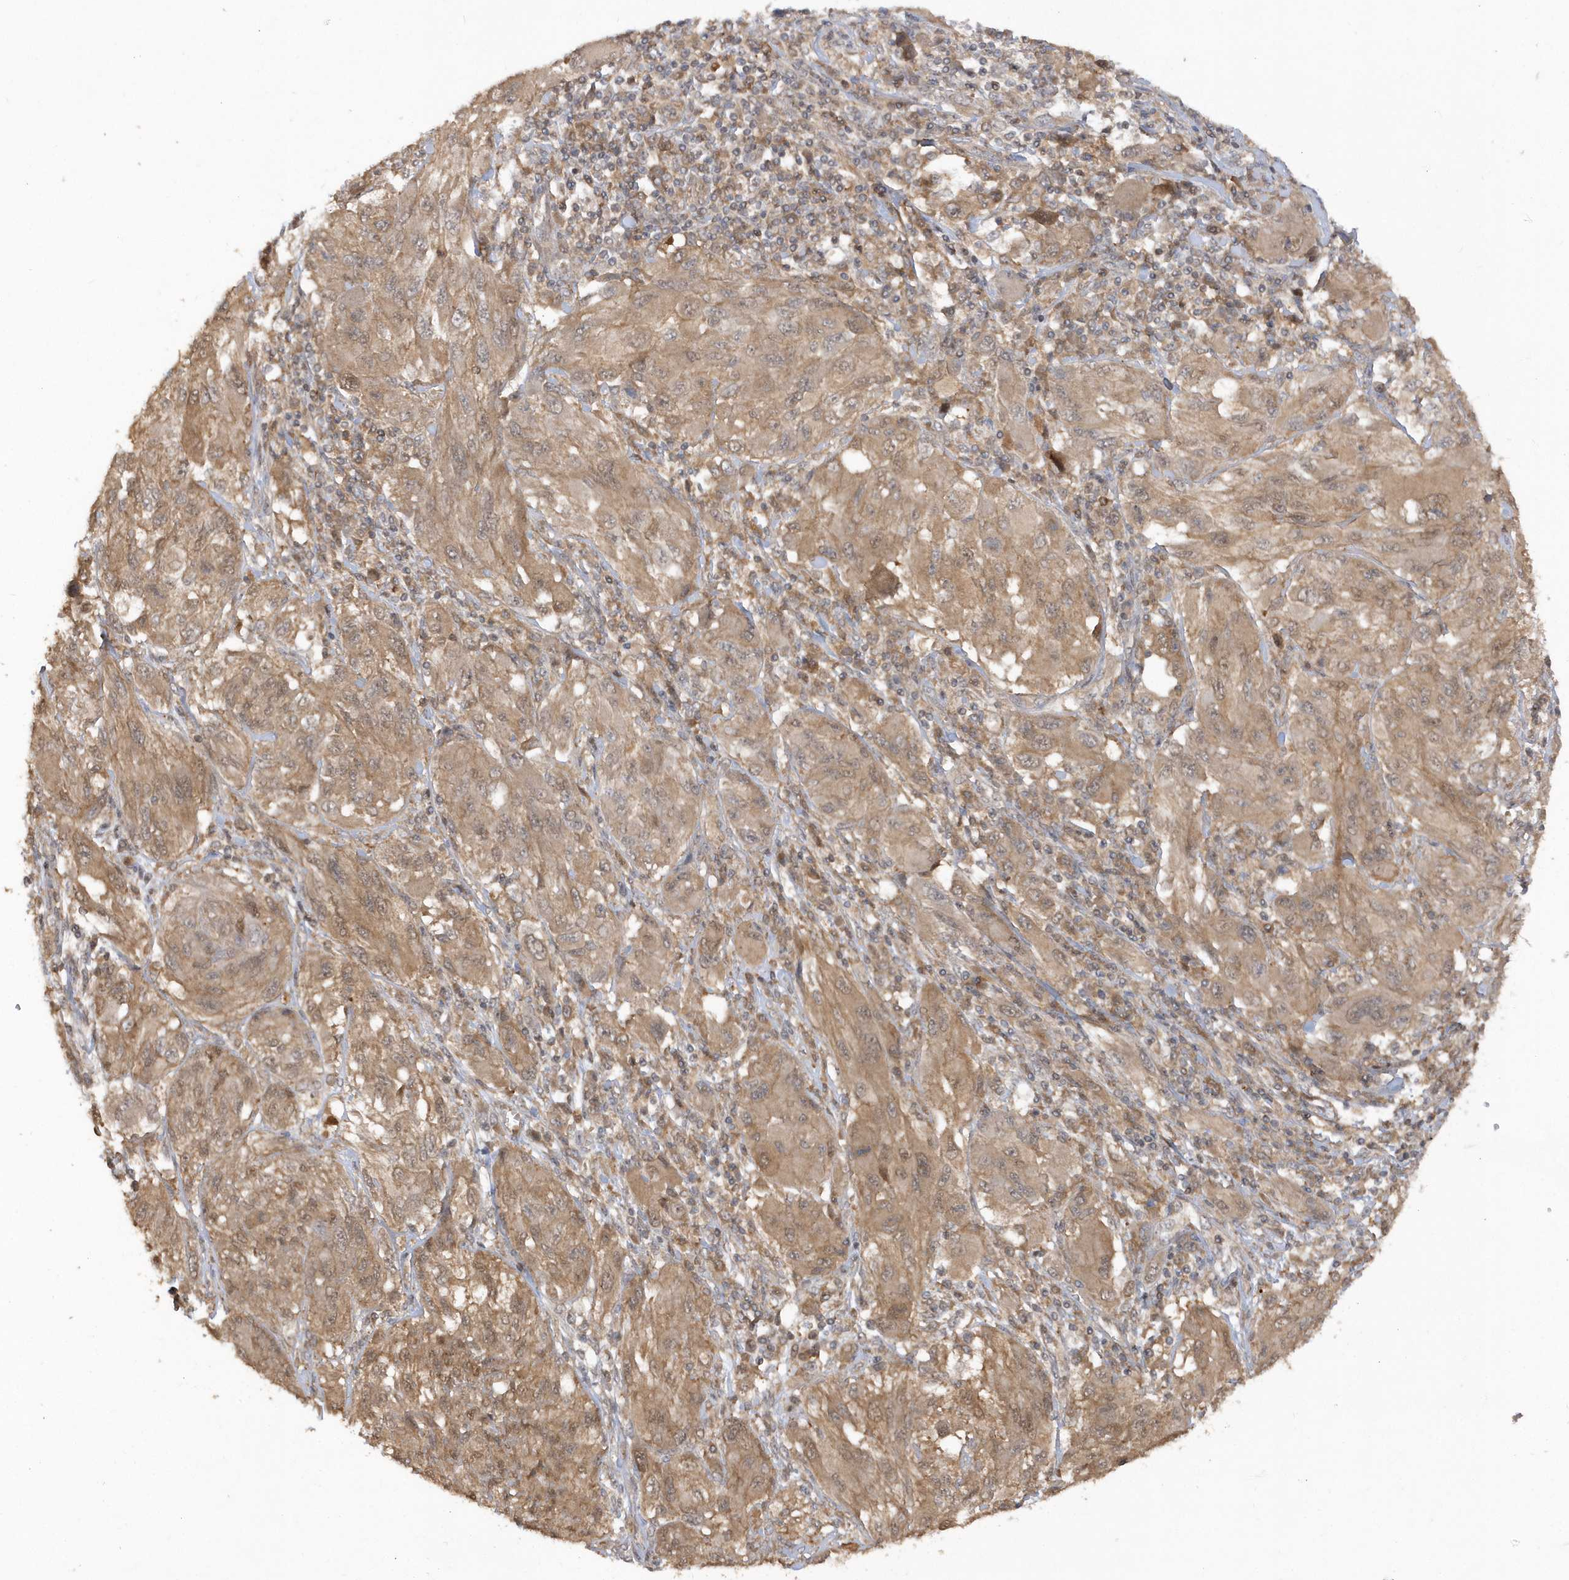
{"staining": {"intensity": "moderate", "quantity": ">75%", "location": "cytoplasmic/membranous"}, "tissue": "melanoma", "cell_type": "Tumor cells", "image_type": "cancer", "snomed": [{"axis": "morphology", "description": "Malignant melanoma, NOS"}, {"axis": "topography", "description": "Skin"}], "caption": "The image reveals a brown stain indicating the presence of a protein in the cytoplasmic/membranous of tumor cells in melanoma.", "gene": "RPE", "patient": {"sex": "female", "age": 91}}